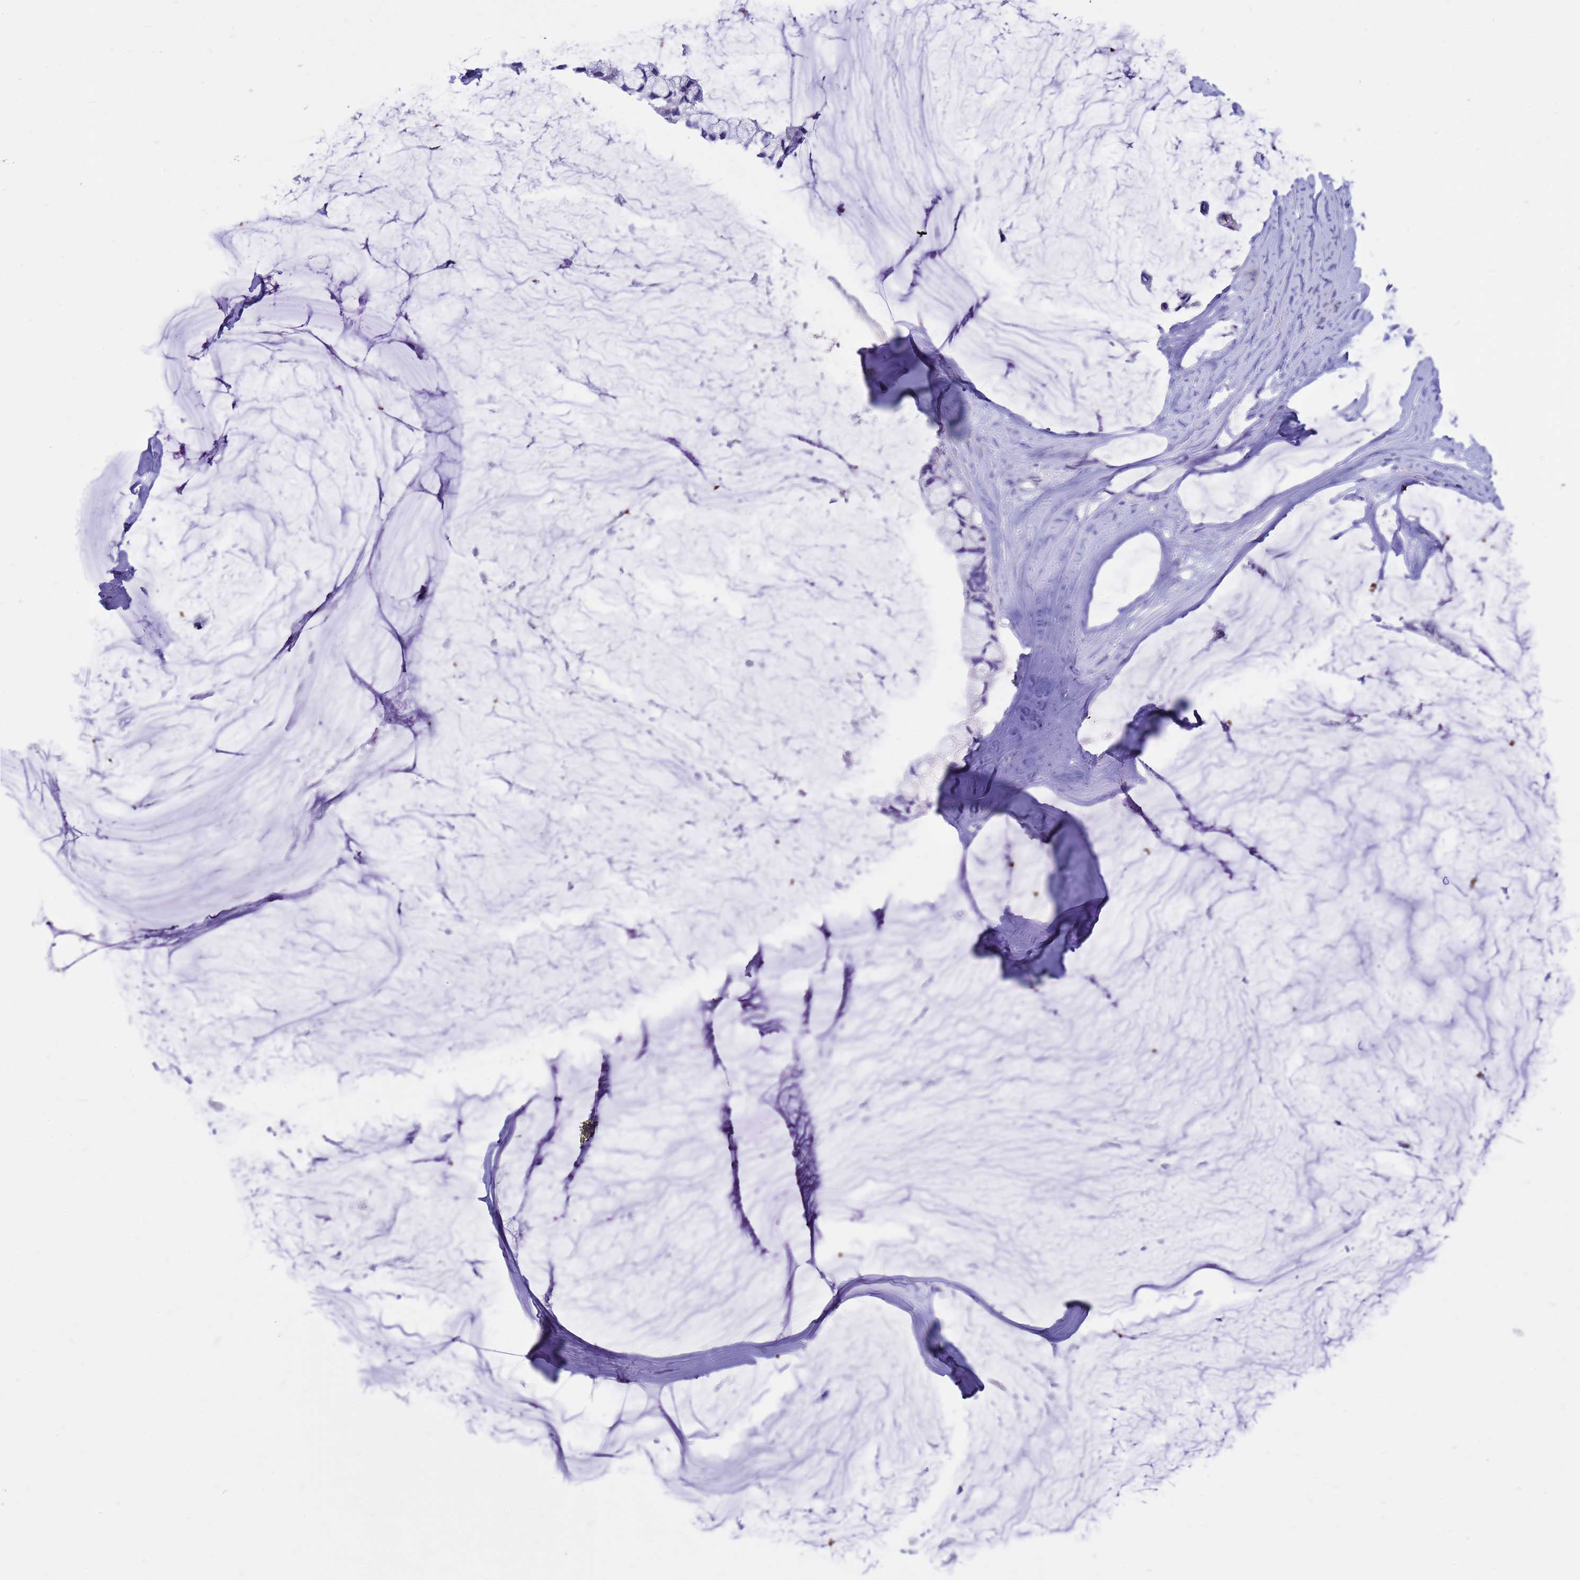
{"staining": {"intensity": "negative", "quantity": "none", "location": "none"}, "tissue": "ovarian cancer", "cell_type": "Tumor cells", "image_type": "cancer", "snomed": [{"axis": "morphology", "description": "Cystadenocarcinoma, mucinous, NOS"}, {"axis": "topography", "description": "Ovary"}], "caption": "Tumor cells show no significant protein expression in ovarian cancer (mucinous cystadenocarcinoma).", "gene": "PDE10A", "patient": {"sex": "female", "age": 39}}